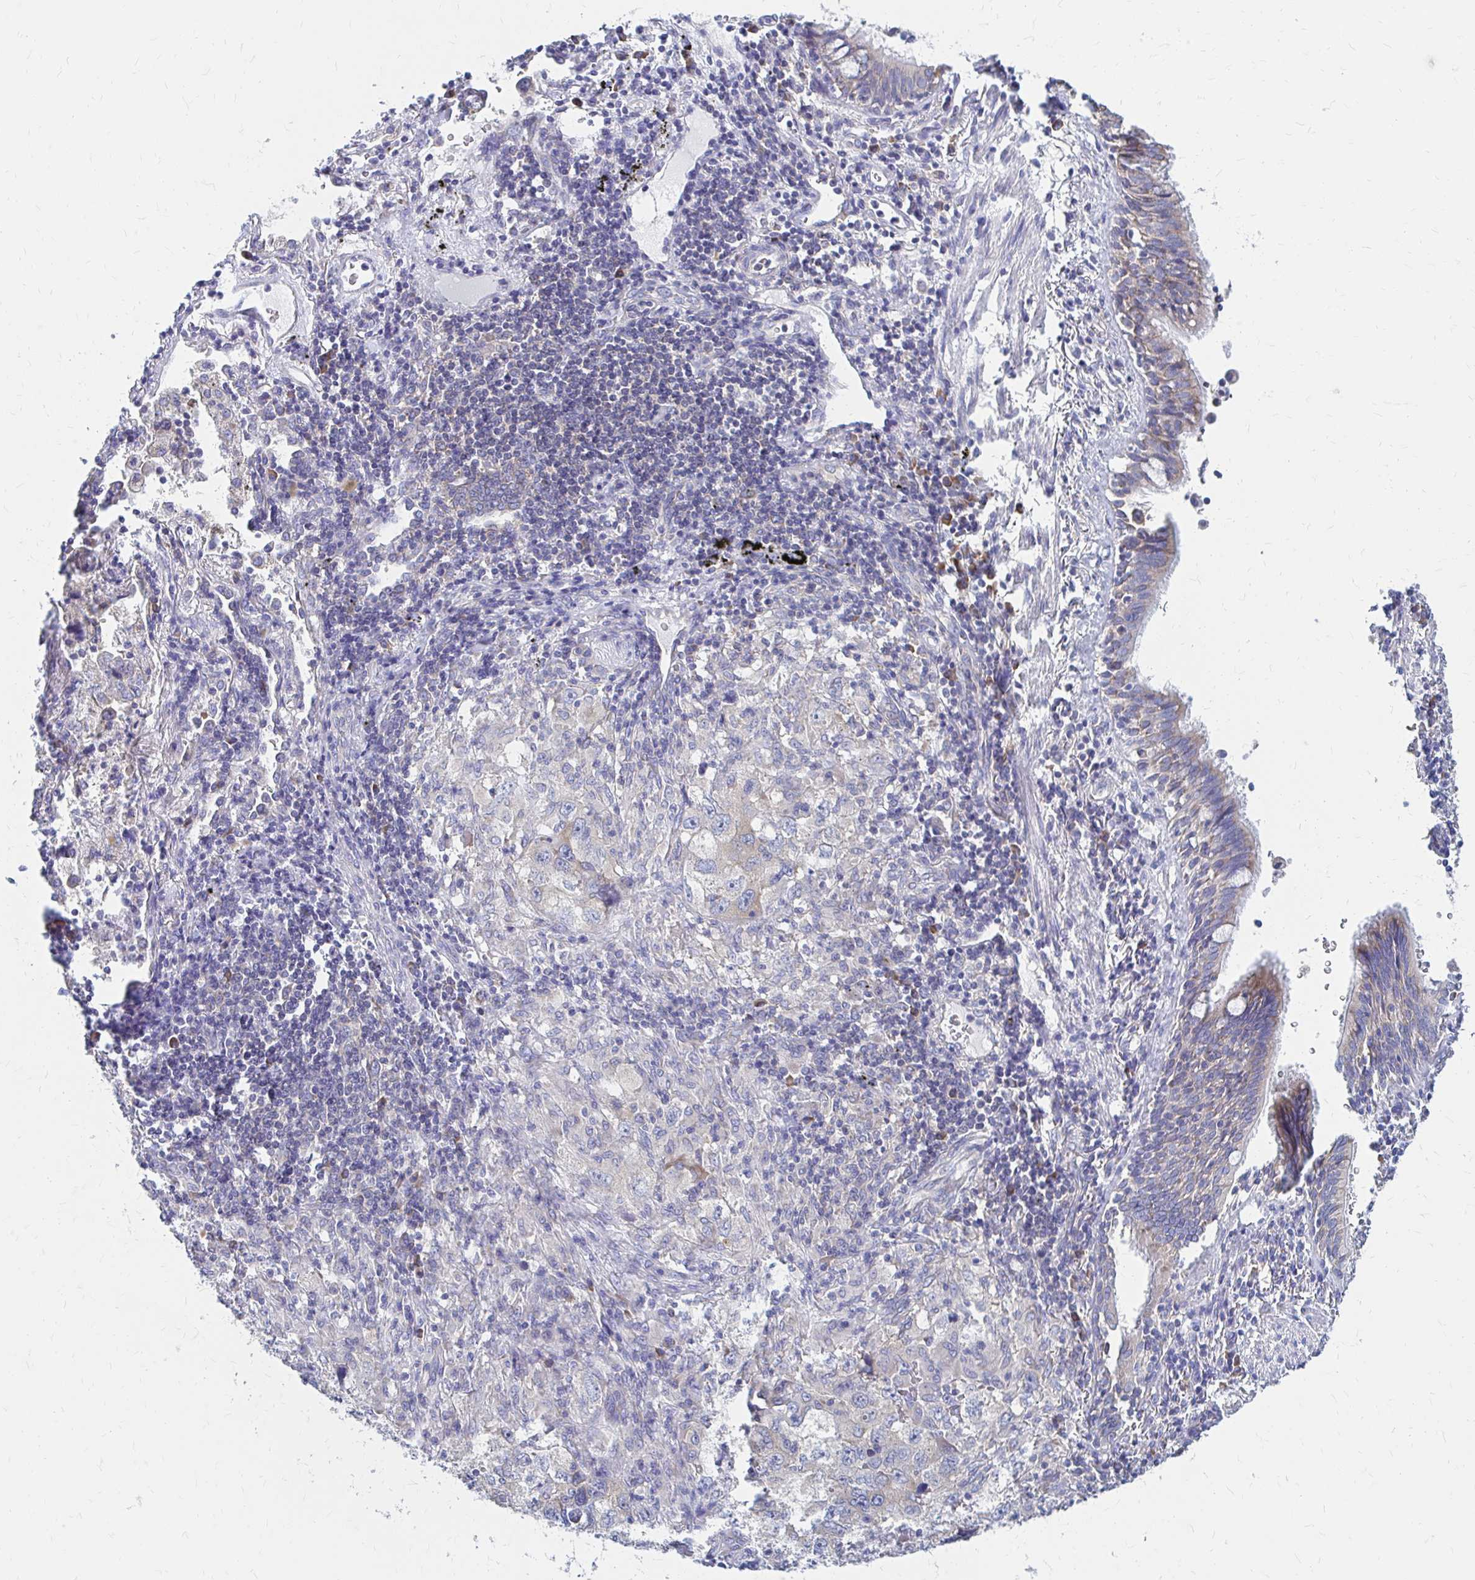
{"staining": {"intensity": "negative", "quantity": "none", "location": "none"}, "tissue": "lung cancer", "cell_type": "Tumor cells", "image_type": "cancer", "snomed": [{"axis": "morphology", "description": "Adenocarcinoma, NOS"}, {"axis": "topography", "description": "Lung"}], "caption": "IHC micrograph of neoplastic tissue: human lung cancer stained with DAB reveals no significant protein positivity in tumor cells.", "gene": "RPL27A", "patient": {"sex": "female", "age": 57}}